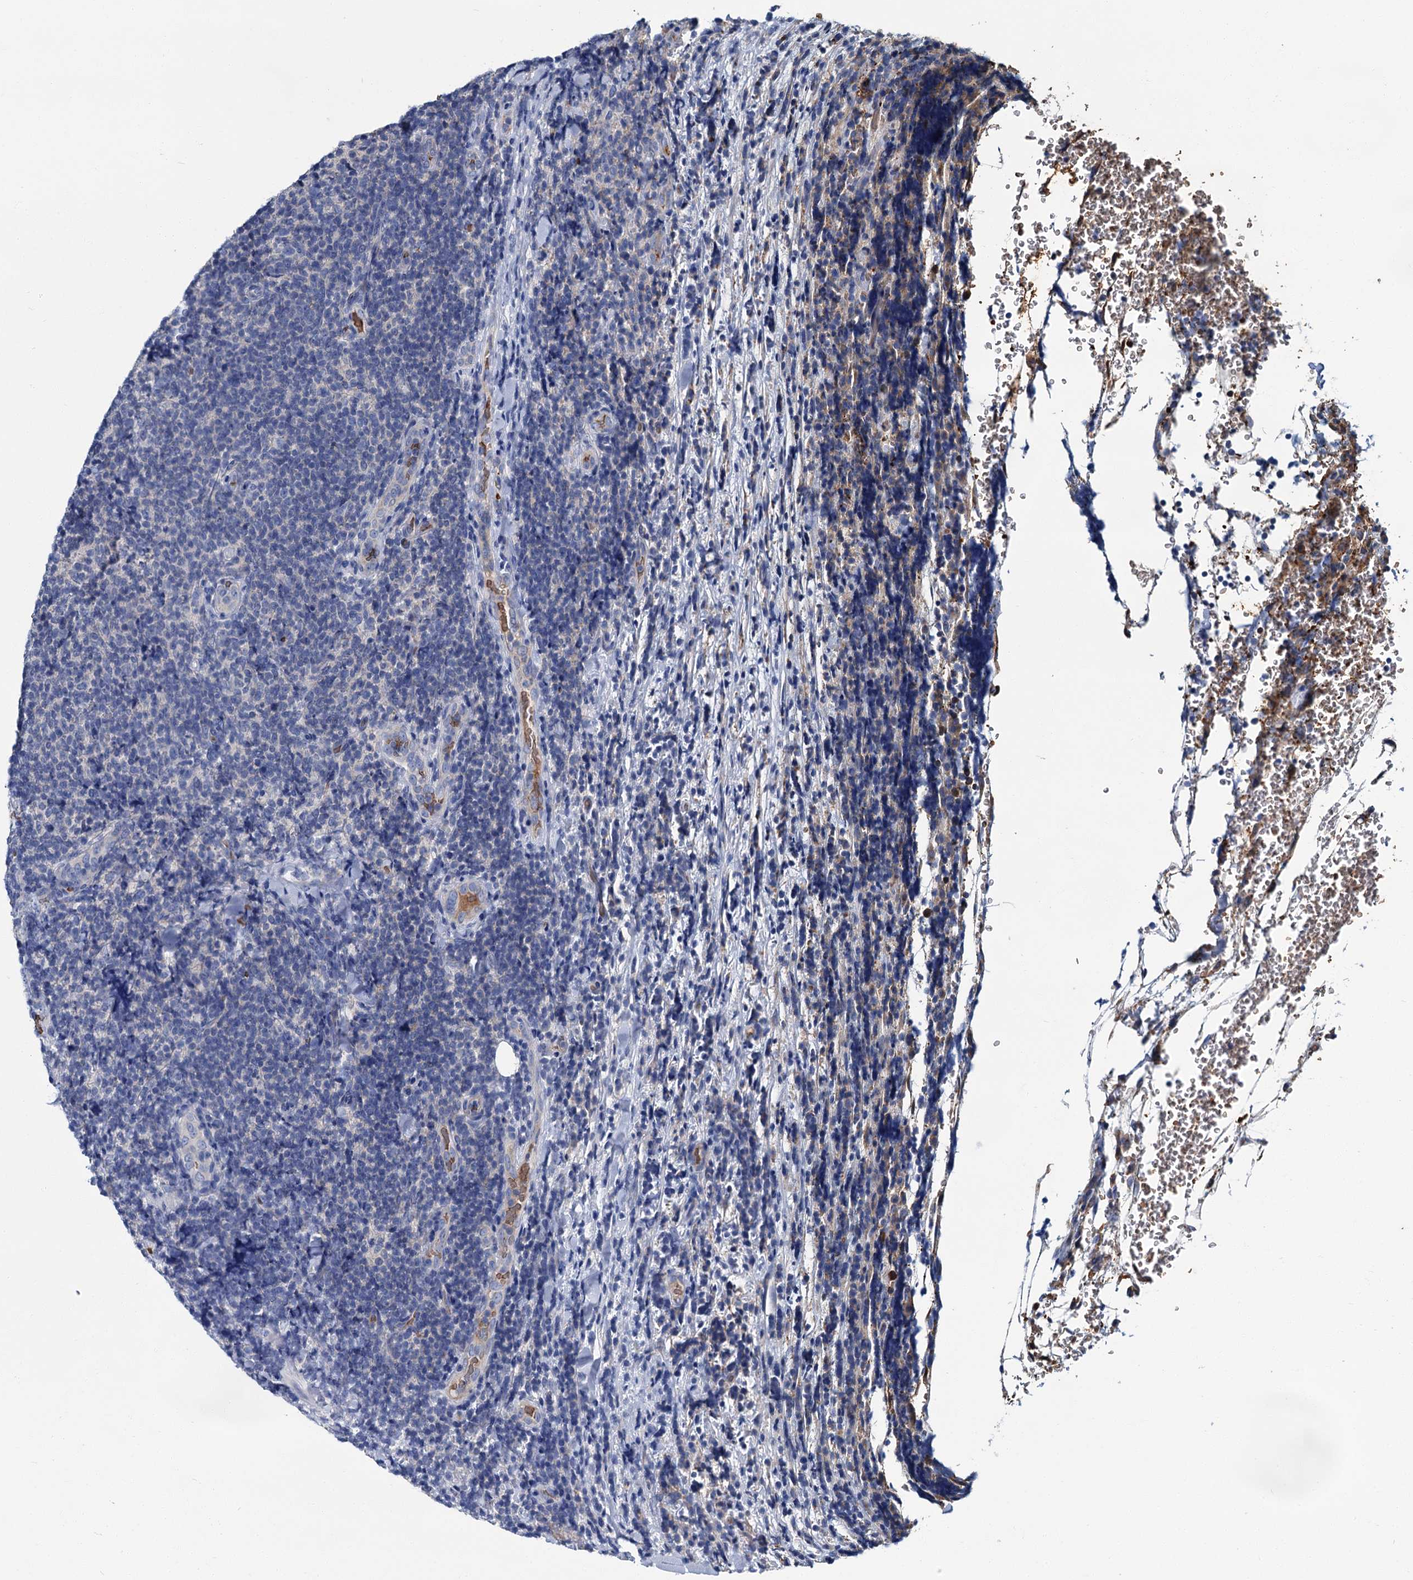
{"staining": {"intensity": "negative", "quantity": "none", "location": "none"}, "tissue": "lymphoma", "cell_type": "Tumor cells", "image_type": "cancer", "snomed": [{"axis": "morphology", "description": "Malignant lymphoma, non-Hodgkin's type, Low grade"}, {"axis": "topography", "description": "Lymph node"}], "caption": "Tumor cells show no significant staining in low-grade malignant lymphoma, non-Hodgkin's type.", "gene": "ATG2A", "patient": {"sex": "male", "age": 66}}